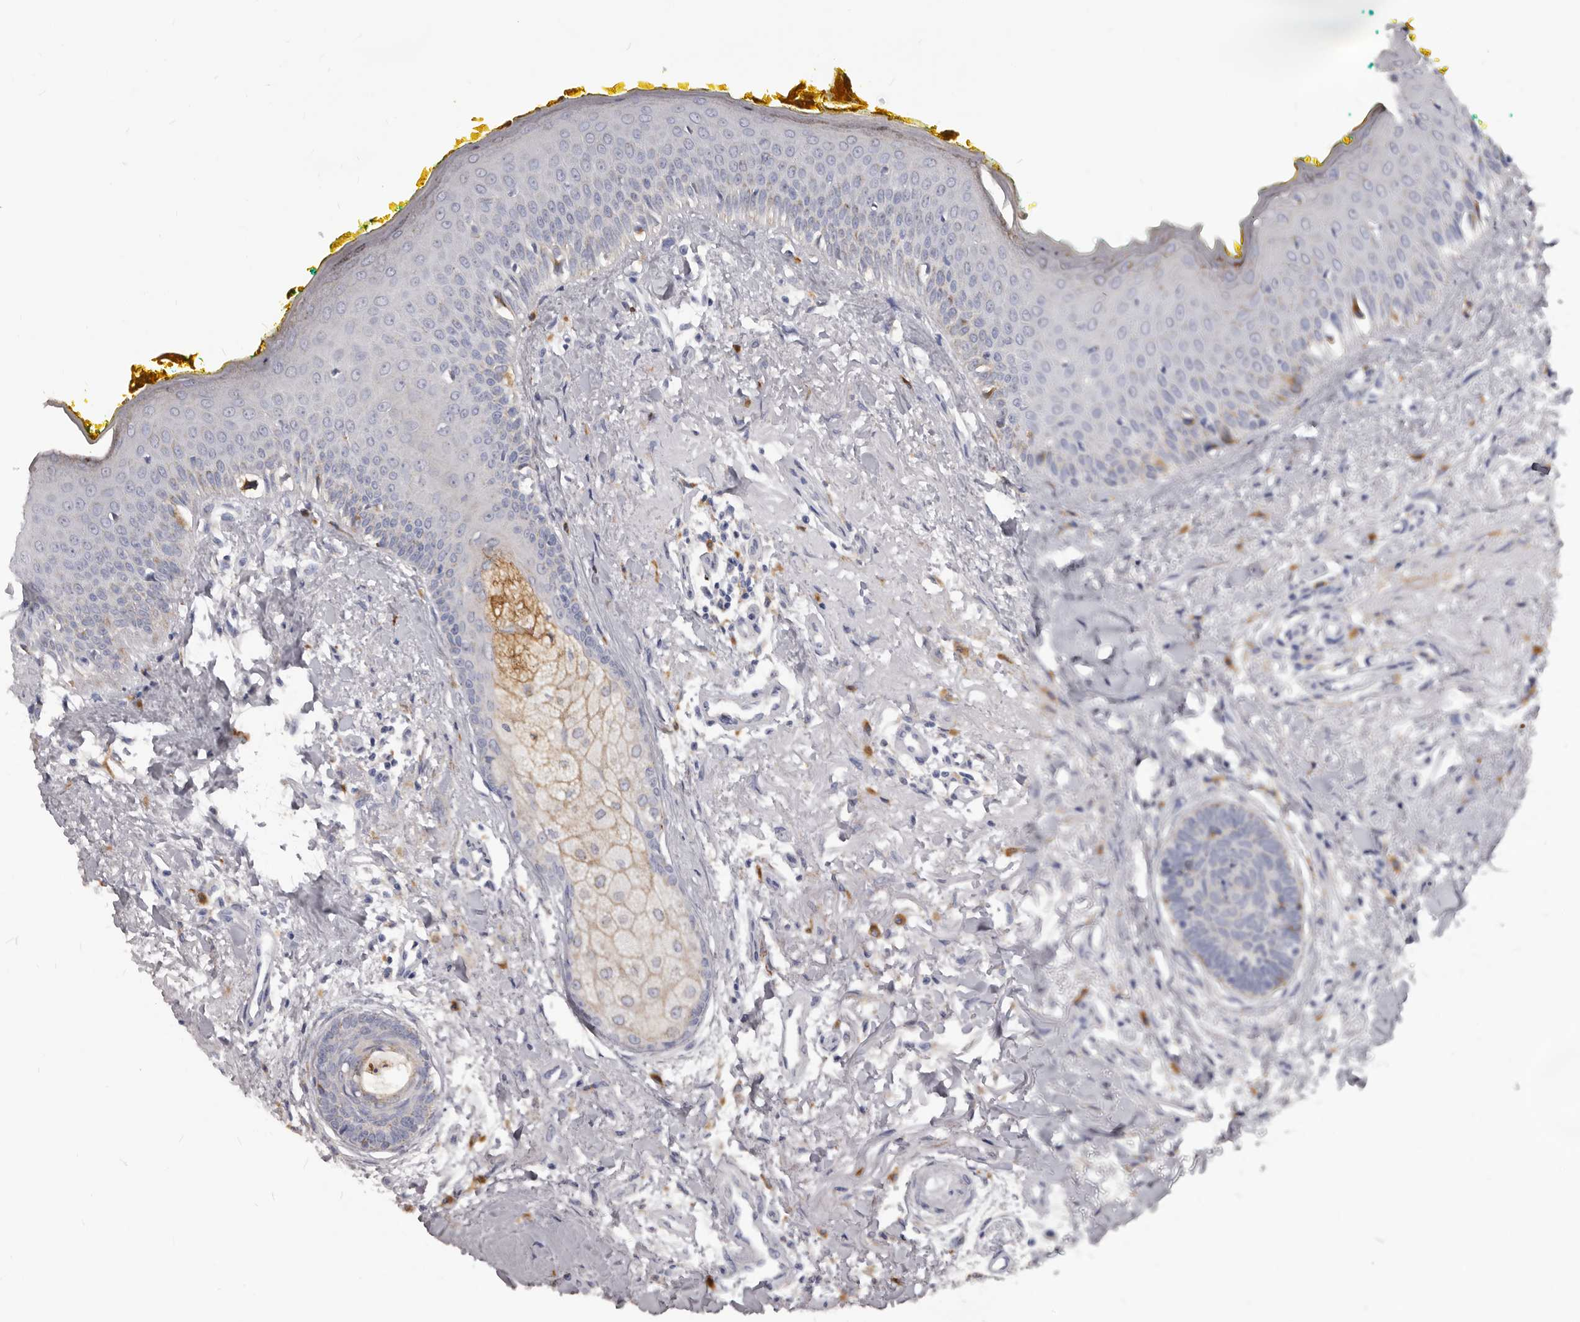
{"staining": {"intensity": "negative", "quantity": "none", "location": "none"}, "tissue": "oral mucosa", "cell_type": "Squamous epithelial cells", "image_type": "normal", "snomed": [{"axis": "morphology", "description": "Normal tissue, NOS"}, {"axis": "topography", "description": "Oral tissue"}], "caption": "Squamous epithelial cells are negative for protein expression in unremarkable human oral mucosa. (DAB (3,3'-diaminobenzidine) IHC visualized using brightfield microscopy, high magnification).", "gene": "PI4K2A", "patient": {"sex": "female", "age": 70}}